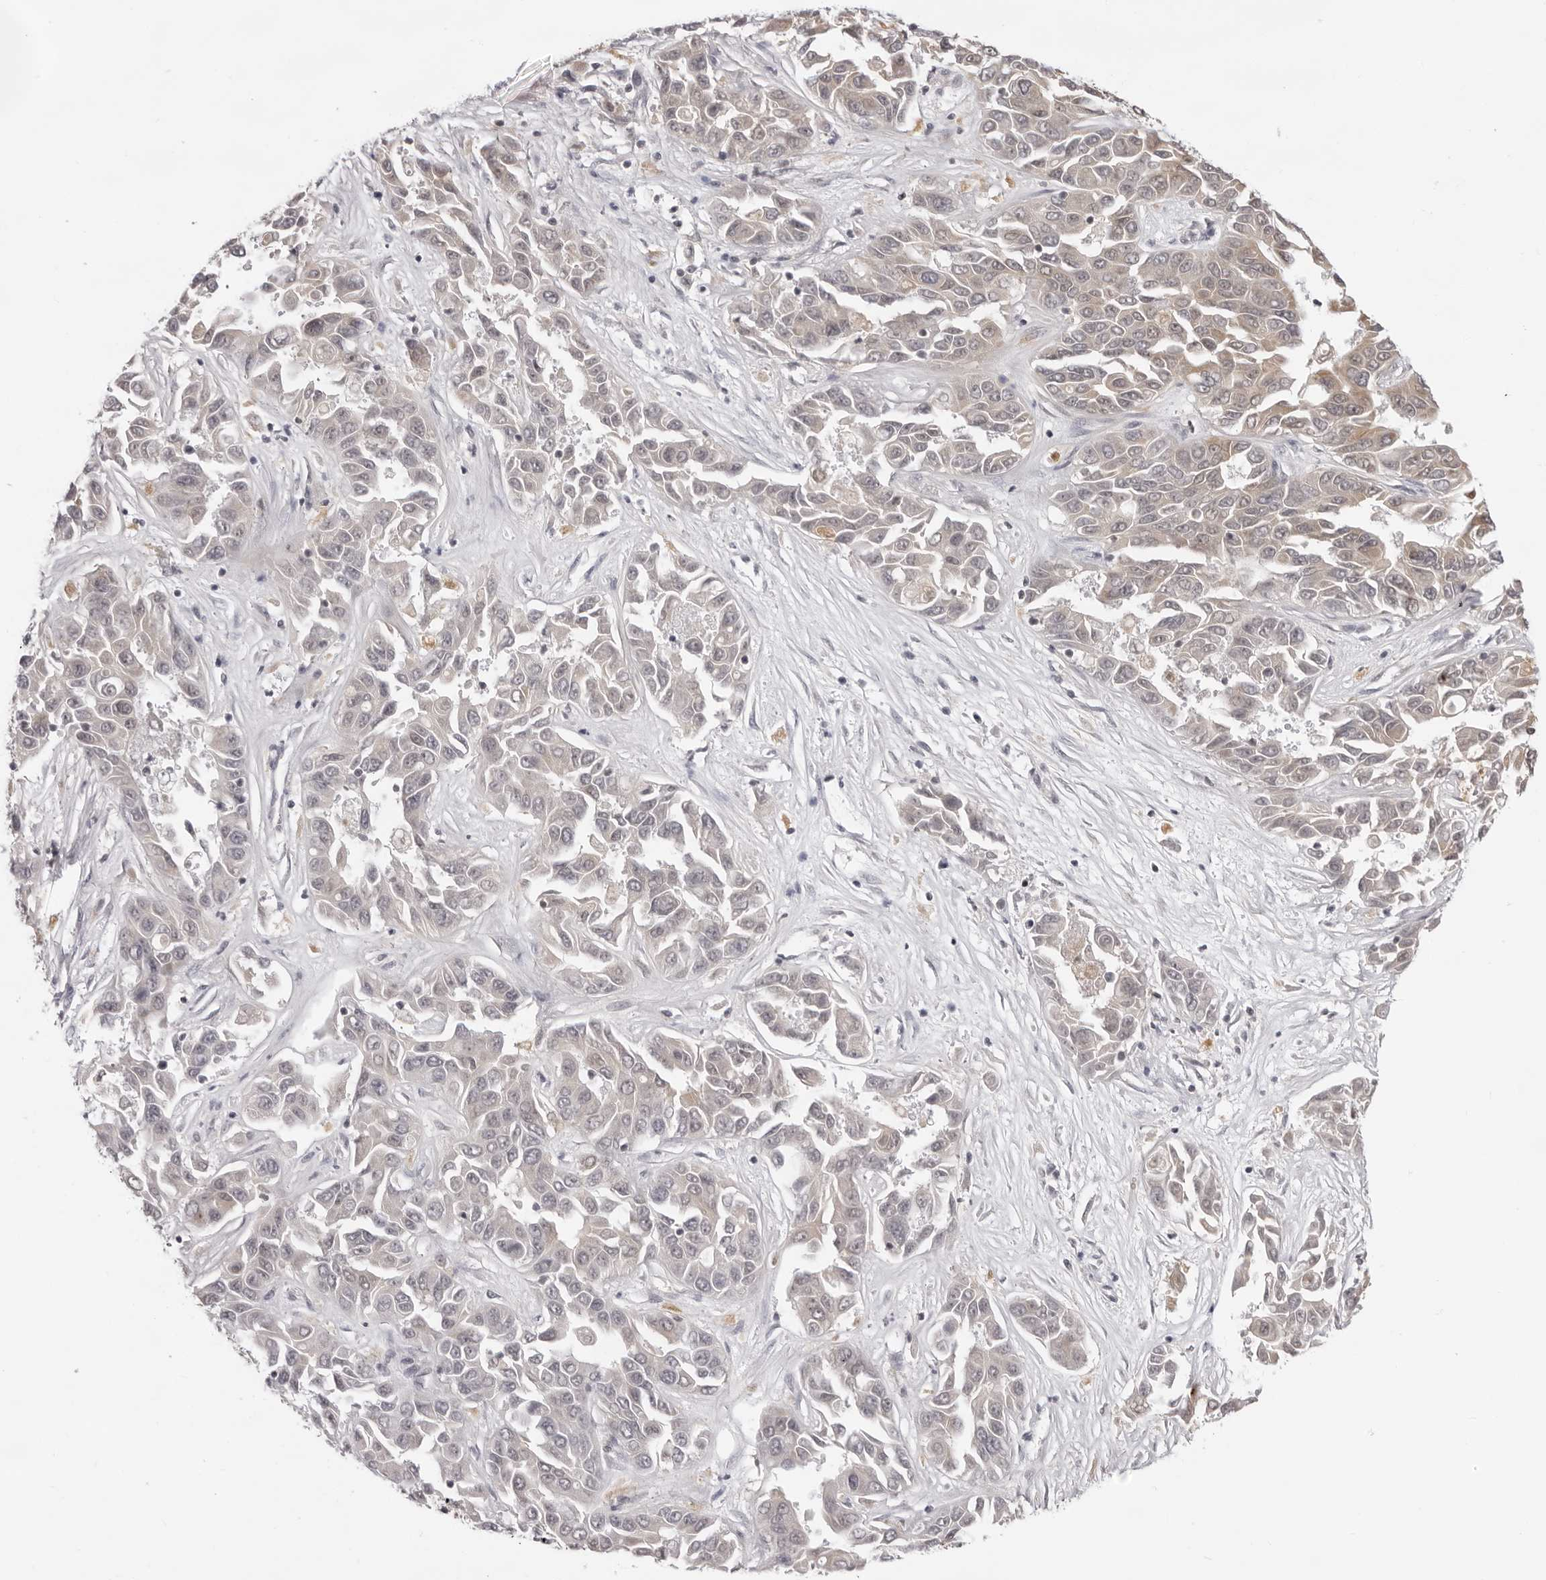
{"staining": {"intensity": "weak", "quantity": "<25%", "location": "cytoplasmic/membranous"}, "tissue": "liver cancer", "cell_type": "Tumor cells", "image_type": "cancer", "snomed": [{"axis": "morphology", "description": "Cholangiocarcinoma"}, {"axis": "topography", "description": "Liver"}], "caption": "Immunohistochemistry (IHC) photomicrograph of neoplastic tissue: liver cancer (cholangiocarcinoma) stained with DAB reveals no significant protein positivity in tumor cells. (DAB immunohistochemistry with hematoxylin counter stain).", "gene": "ACP6", "patient": {"sex": "female", "age": 52}}